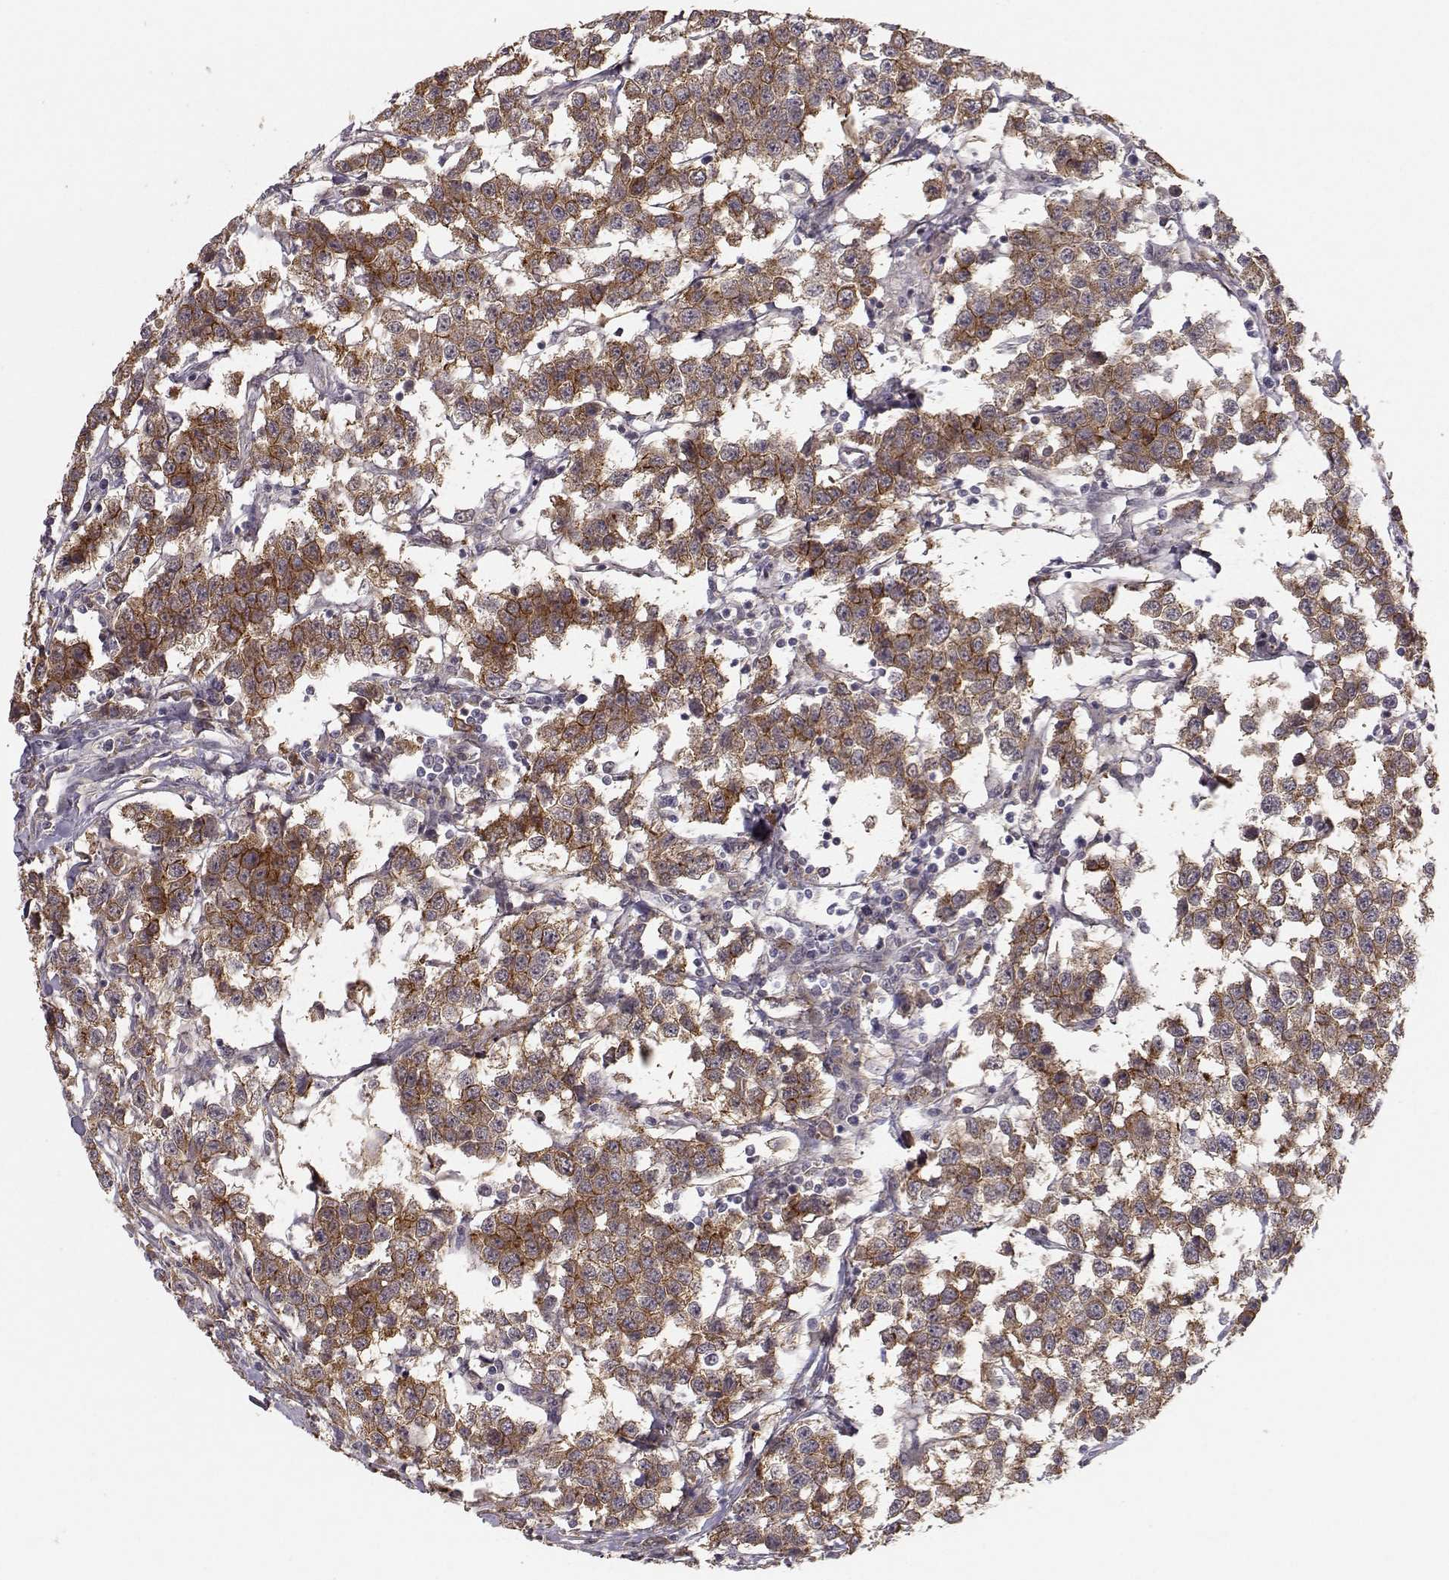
{"staining": {"intensity": "strong", "quantity": "25%-75%", "location": "cytoplasmic/membranous"}, "tissue": "testis cancer", "cell_type": "Tumor cells", "image_type": "cancer", "snomed": [{"axis": "morphology", "description": "Seminoma, NOS"}, {"axis": "topography", "description": "Testis"}], "caption": "A photomicrograph of human testis cancer (seminoma) stained for a protein exhibits strong cytoplasmic/membranous brown staining in tumor cells. The staining is performed using DAB brown chromogen to label protein expression. The nuclei are counter-stained blue using hematoxylin.", "gene": "PLEKHG3", "patient": {"sex": "male", "age": 59}}